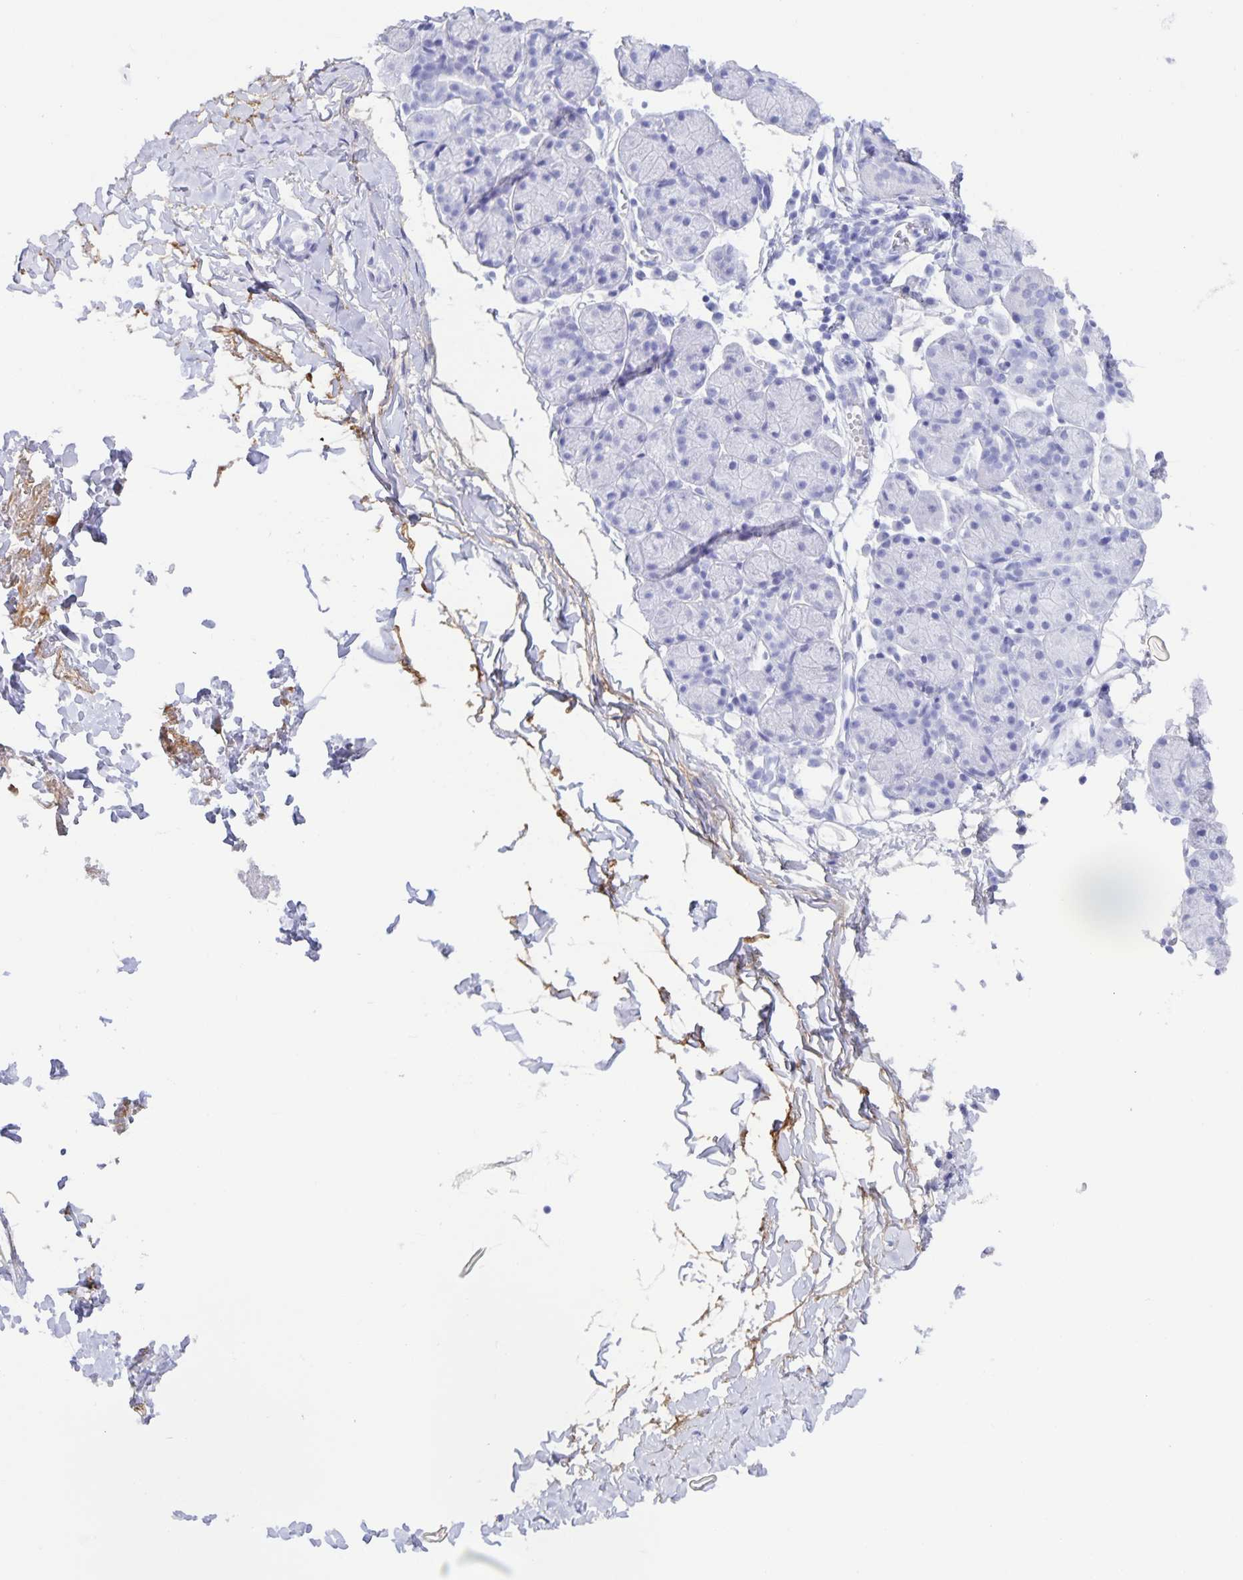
{"staining": {"intensity": "negative", "quantity": "none", "location": "none"}, "tissue": "salivary gland", "cell_type": "Glandular cells", "image_type": "normal", "snomed": [{"axis": "morphology", "description": "Normal tissue, NOS"}, {"axis": "morphology", "description": "Inflammation, NOS"}, {"axis": "topography", "description": "Lymph node"}, {"axis": "topography", "description": "Salivary gland"}], "caption": "Protein analysis of unremarkable salivary gland displays no significant staining in glandular cells. (Stains: DAB (3,3'-diaminobenzidine) immunohistochemistry (IHC) with hematoxylin counter stain, Microscopy: brightfield microscopy at high magnification).", "gene": "AQP4", "patient": {"sex": "male", "age": 3}}